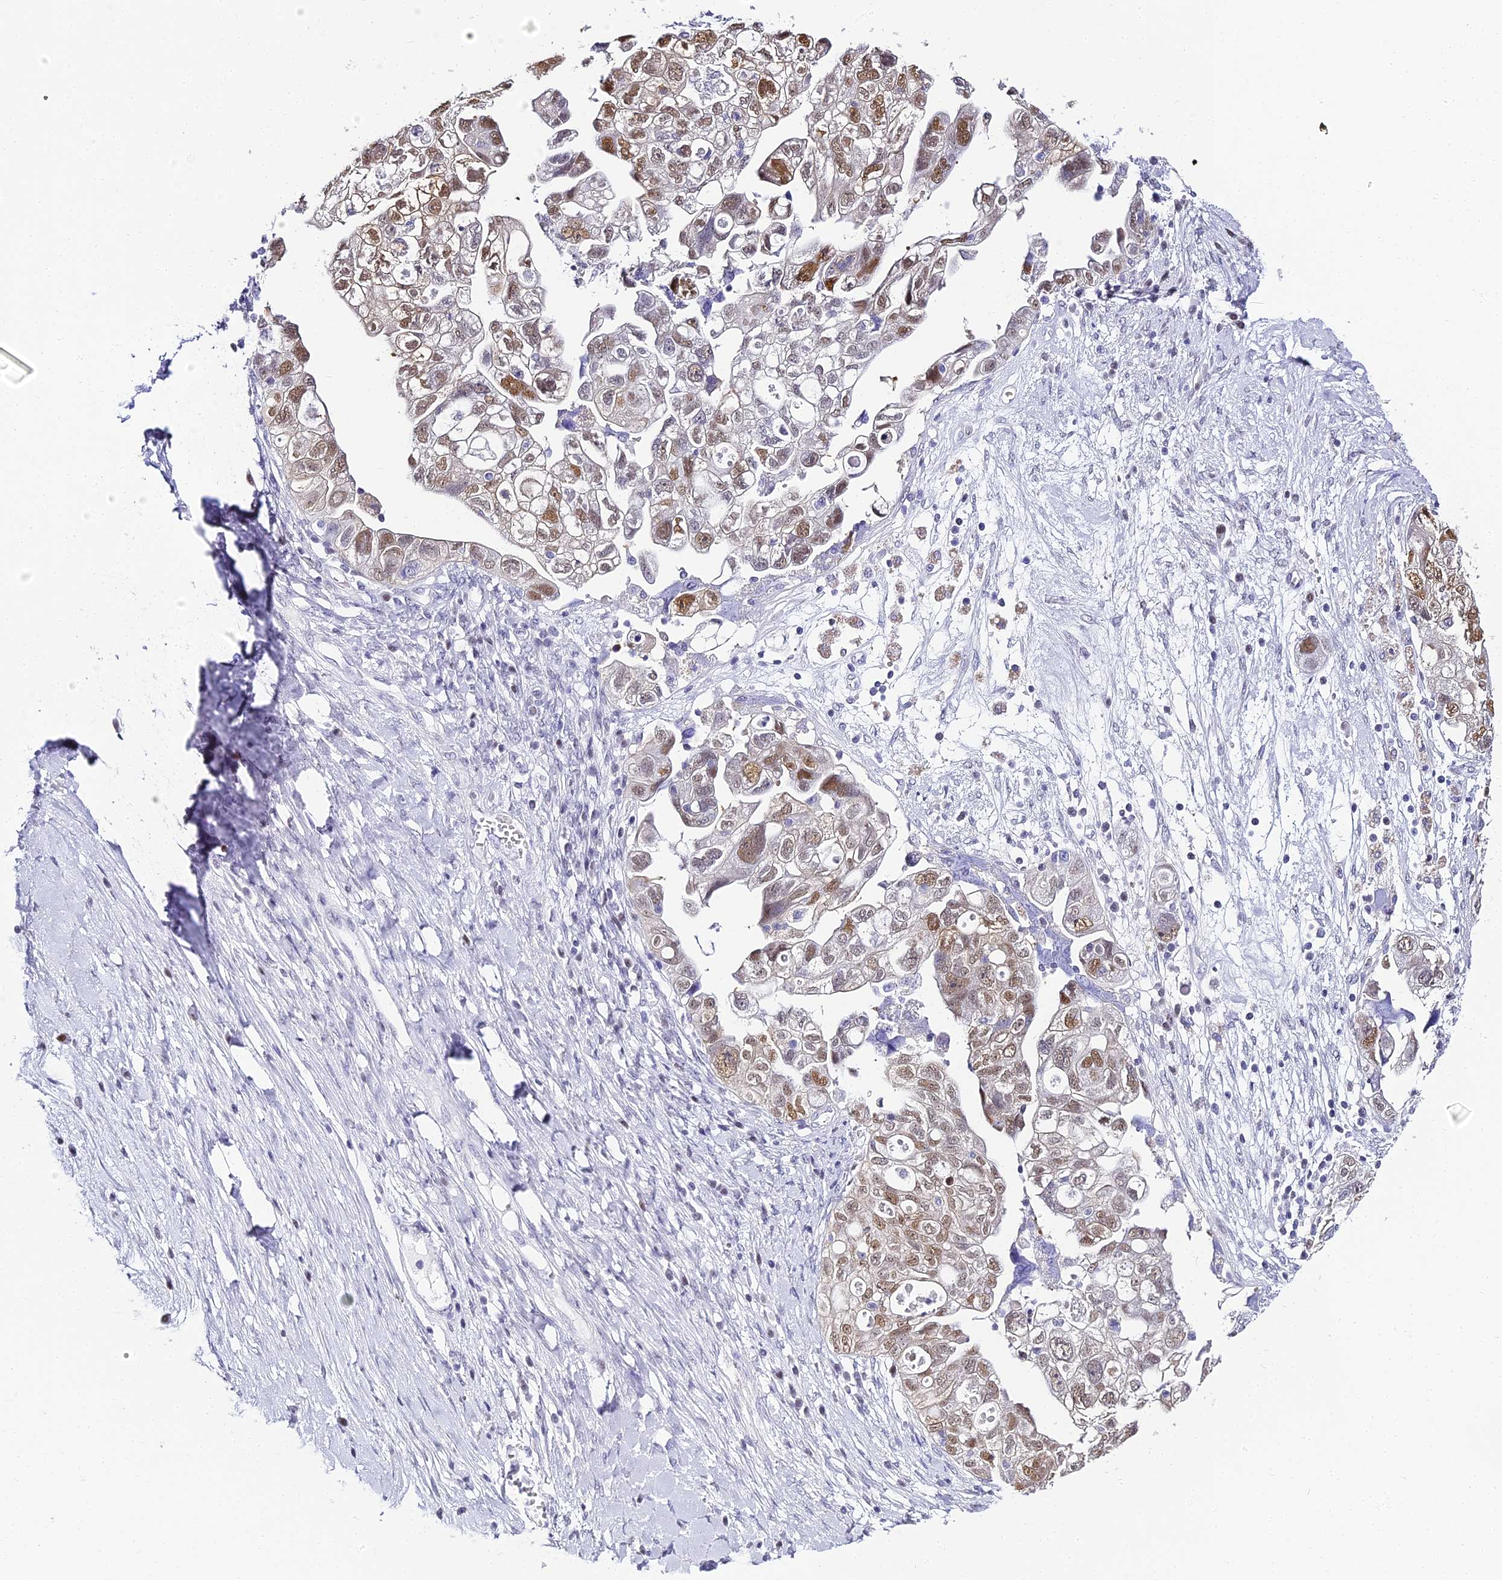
{"staining": {"intensity": "moderate", "quantity": ">75%", "location": "nuclear"}, "tissue": "ovarian cancer", "cell_type": "Tumor cells", "image_type": "cancer", "snomed": [{"axis": "morphology", "description": "Carcinoma, NOS"}, {"axis": "morphology", "description": "Cystadenocarcinoma, serous, NOS"}, {"axis": "topography", "description": "Ovary"}], "caption": "Ovarian cancer (carcinoma) was stained to show a protein in brown. There is medium levels of moderate nuclear staining in about >75% of tumor cells. The protein of interest is shown in brown color, while the nuclei are stained blue.", "gene": "ABHD14A-ACY1", "patient": {"sex": "female", "age": 69}}